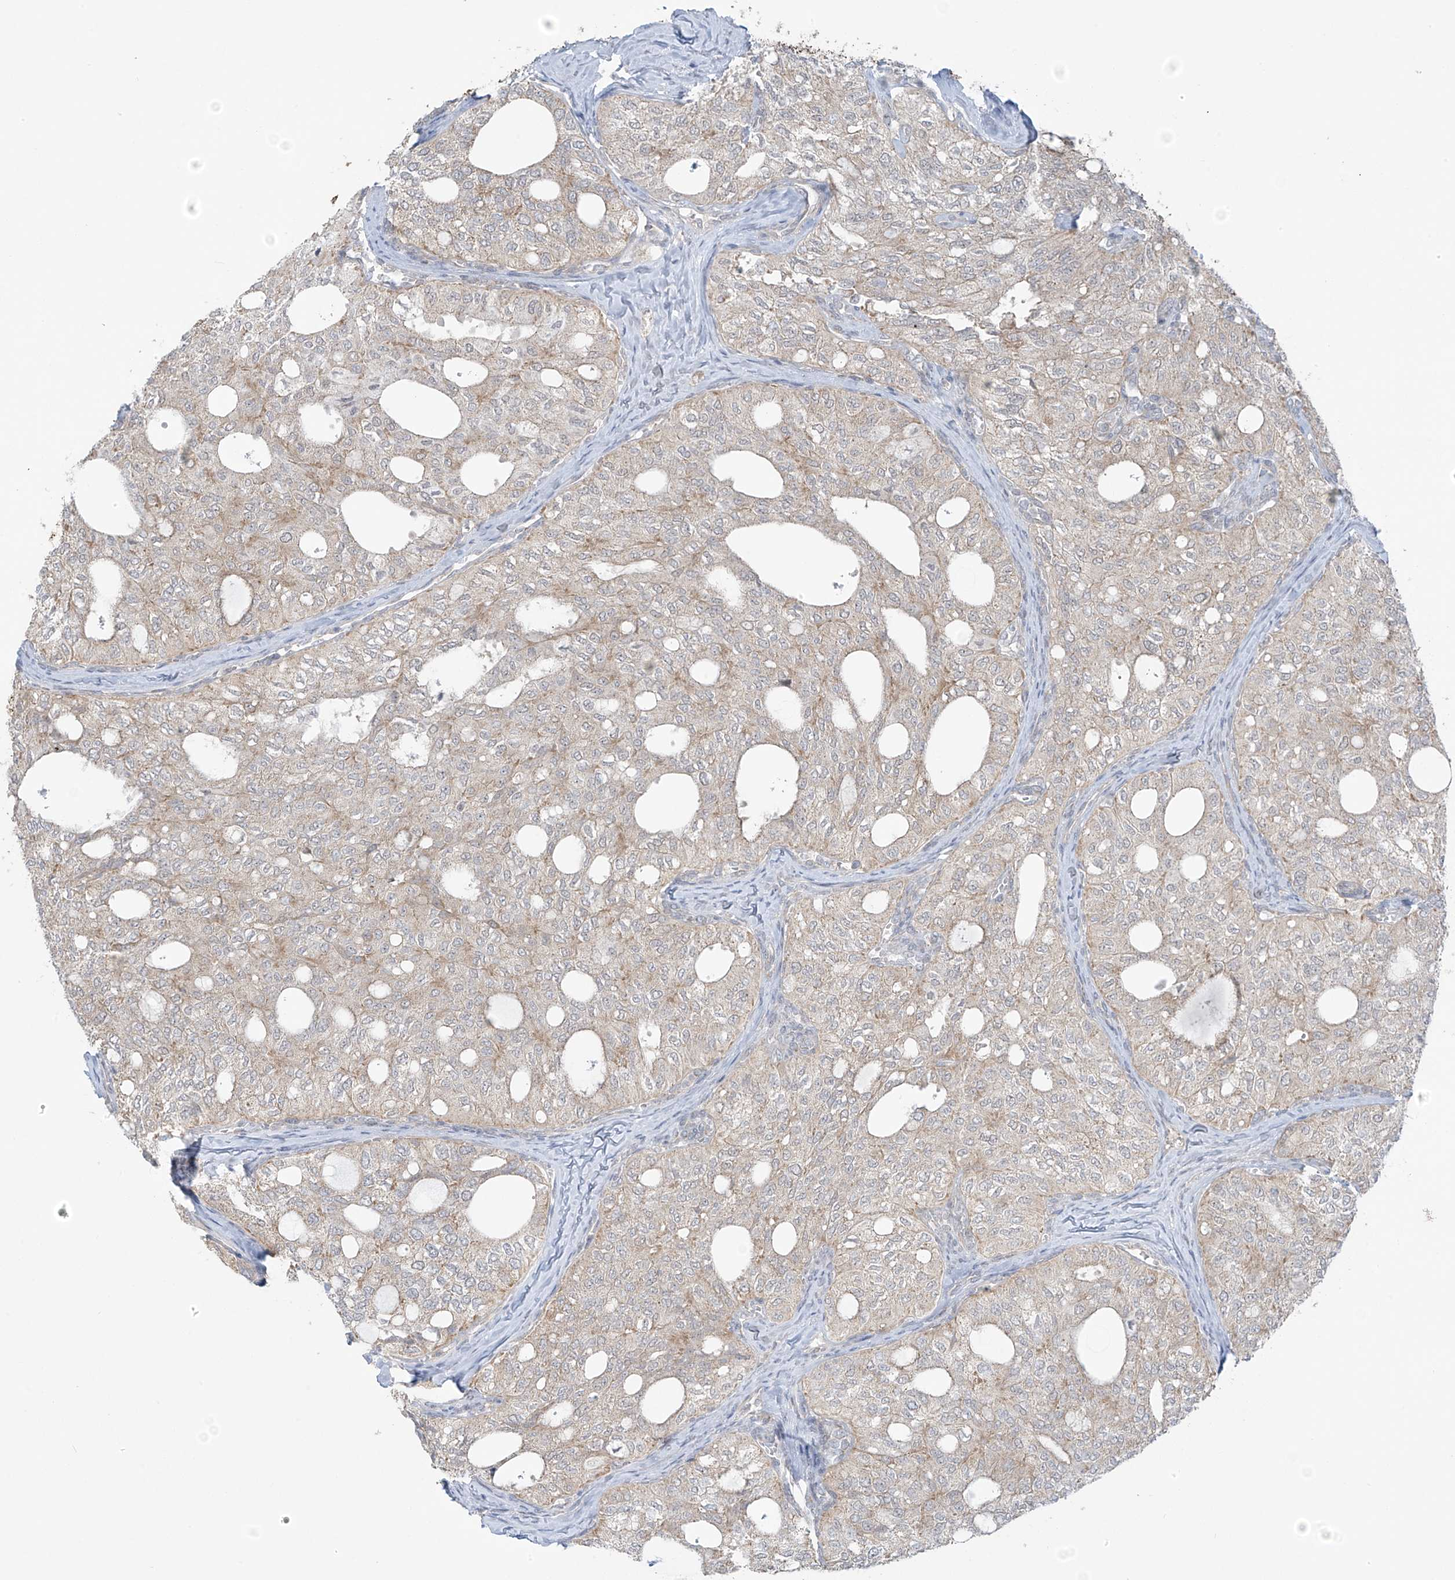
{"staining": {"intensity": "negative", "quantity": "none", "location": "none"}, "tissue": "thyroid cancer", "cell_type": "Tumor cells", "image_type": "cancer", "snomed": [{"axis": "morphology", "description": "Follicular adenoma carcinoma, NOS"}, {"axis": "topography", "description": "Thyroid gland"}], "caption": "This micrograph is of follicular adenoma carcinoma (thyroid) stained with immunohistochemistry (IHC) to label a protein in brown with the nuclei are counter-stained blue. There is no staining in tumor cells.", "gene": "HDDC2", "patient": {"sex": "male", "age": 75}}